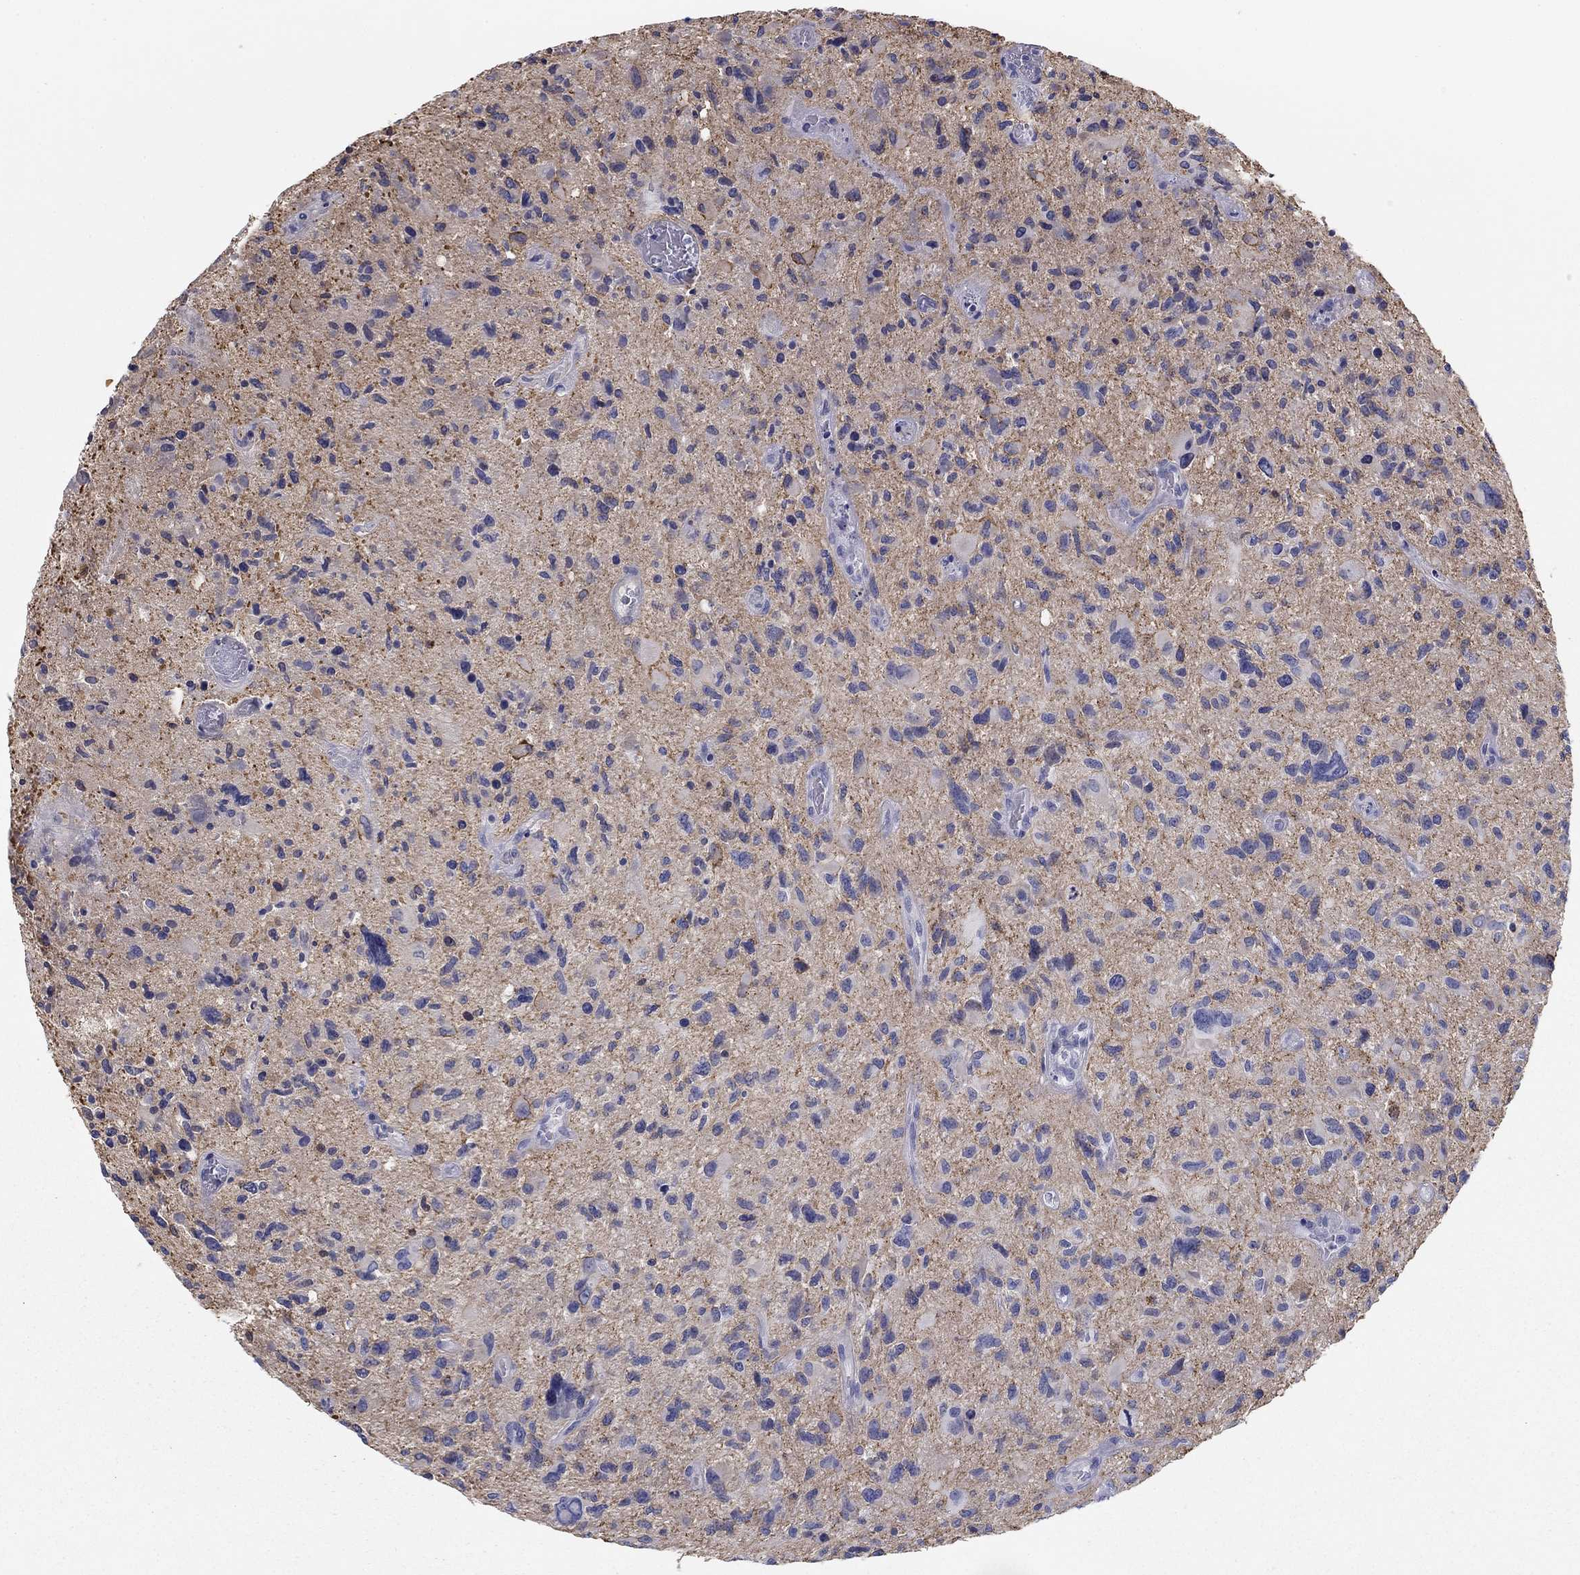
{"staining": {"intensity": "strong", "quantity": "25%-75%", "location": "cytoplasmic/membranous"}, "tissue": "glioma", "cell_type": "Tumor cells", "image_type": "cancer", "snomed": [{"axis": "morphology", "description": "Glioma, malignant, NOS"}, {"axis": "morphology", "description": "Glioma, malignant, High grade"}, {"axis": "topography", "description": "Brain"}], "caption": "The histopathology image demonstrates immunohistochemical staining of glioma (malignant). There is strong cytoplasmic/membranous staining is identified in approximately 25%-75% of tumor cells.", "gene": "SEPTIN3", "patient": {"sex": "female", "age": 71}}